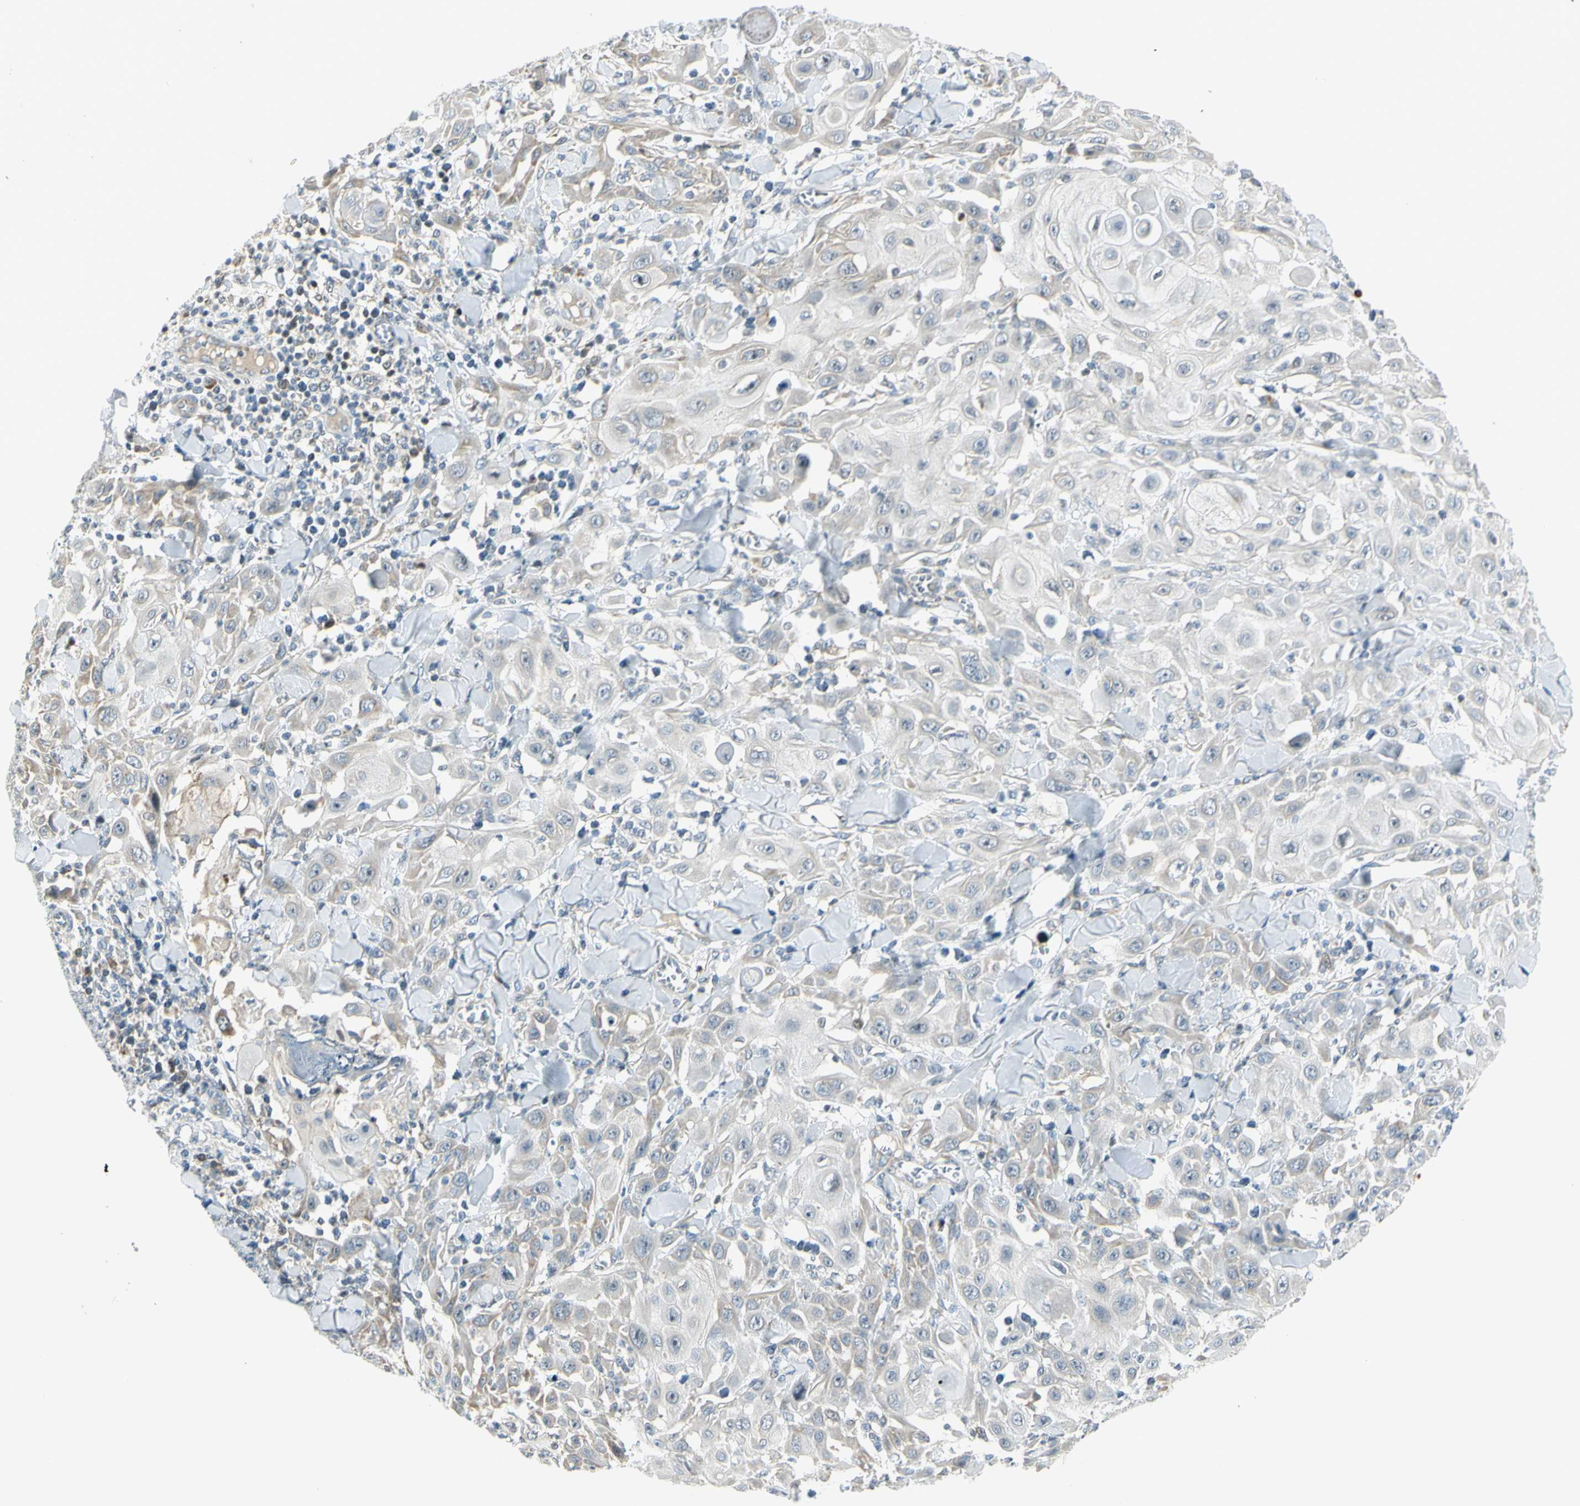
{"staining": {"intensity": "negative", "quantity": "none", "location": "none"}, "tissue": "skin cancer", "cell_type": "Tumor cells", "image_type": "cancer", "snomed": [{"axis": "morphology", "description": "Squamous cell carcinoma, NOS"}, {"axis": "topography", "description": "Skin"}], "caption": "Human skin squamous cell carcinoma stained for a protein using immunohistochemistry reveals no staining in tumor cells.", "gene": "NPDC1", "patient": {"sex": "male", "age": 24}}